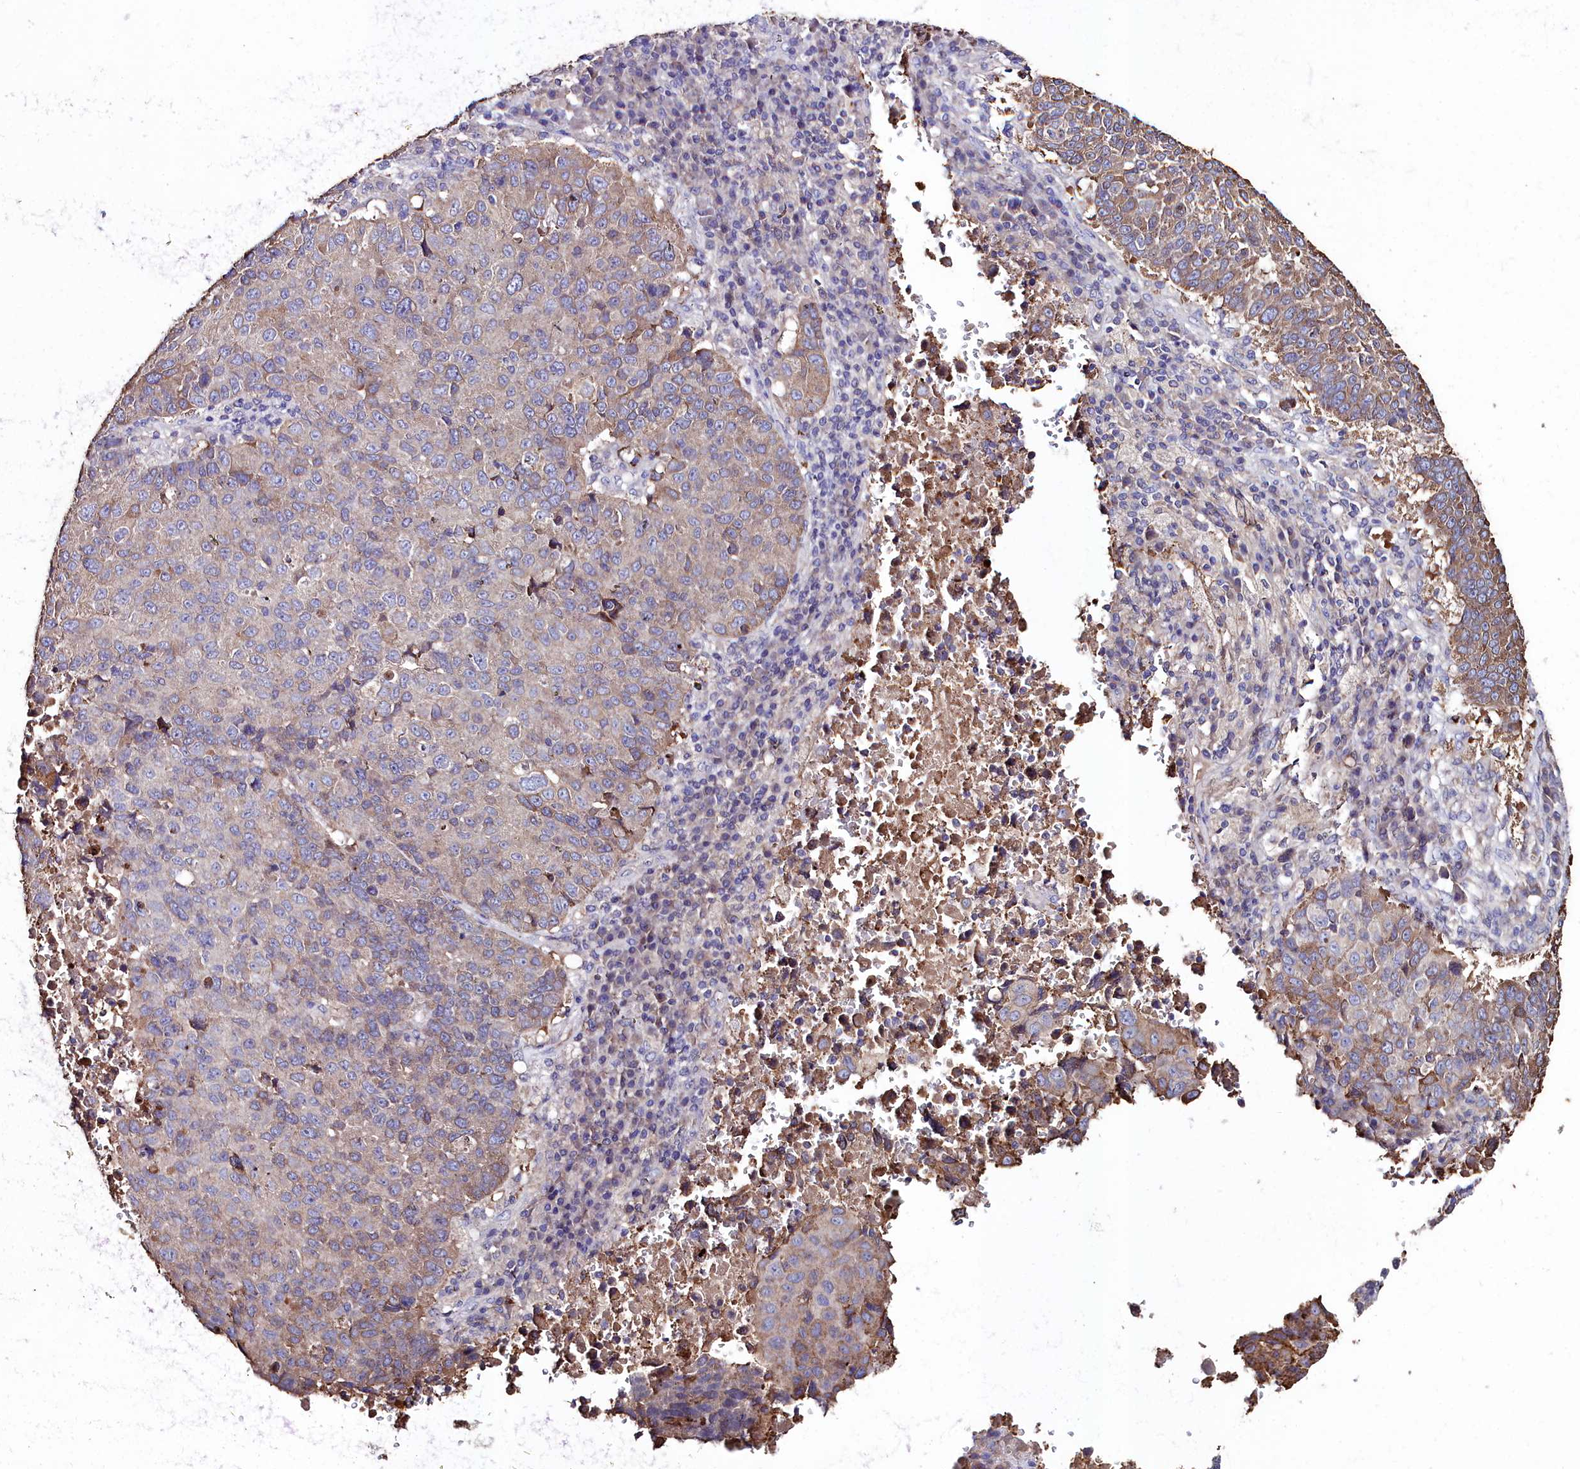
{"staining": {"intensity": "moderate", "quantity": "<25%", "location": "cytoplasmic/membranous"}, "tissue": "lung cancer", "cell_type": "Tumor cells", "image_type": "cancer", "snomed": [{"axis": "morphology", "description": "Squamous cell carcinoma, NOS"}, {"axis": "topography", "description": "Lung"}], "caption": "Moderate cytoplasmic/membranous expression is present in approximately <25% of tumor cells in lung cancer (squamous cell carcinoma).", "gene": "AMBRA1", "patient": {"sex": "male", "age": 73}}